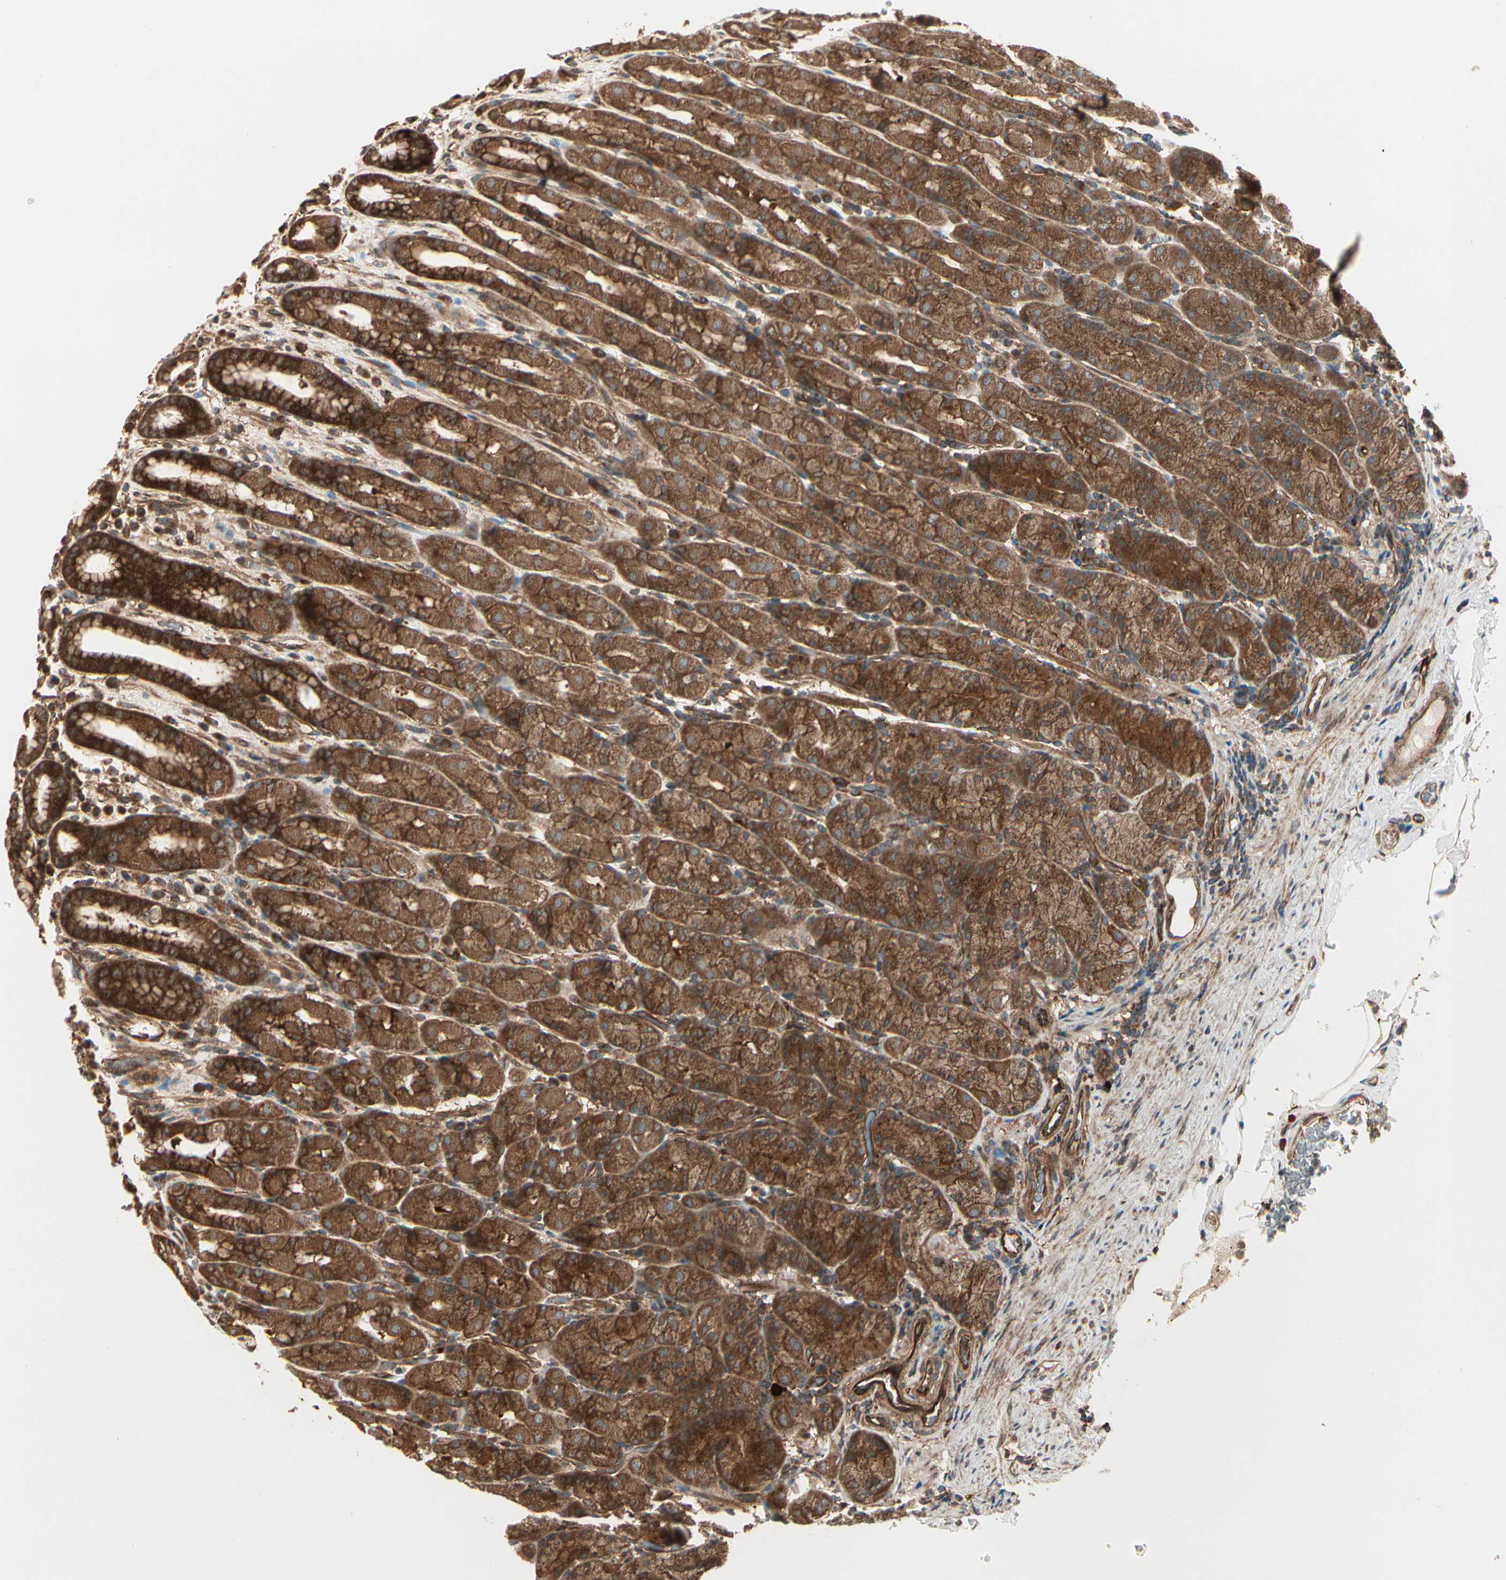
{"staining": {"intensity": "strong", "quantity": ">75%", "location": "cytoplasmic/membranous"}, "tissue": "stomach", "cell_type": "Glandular cells", "image_type": "normal", "snomed": [{"axis": "morphology", "description": "Normal tissue, NOS"}, {"axis": "topography", "description": "Stomach, upper"}], "caption": "Benign stomach exhibits strong cytoplasmic/membranous expression in about >75% of glandular cells, visualized by immunohistochemistry.", "gene": "FKBP15", "patient": {"sex": "male", "age": 68}}